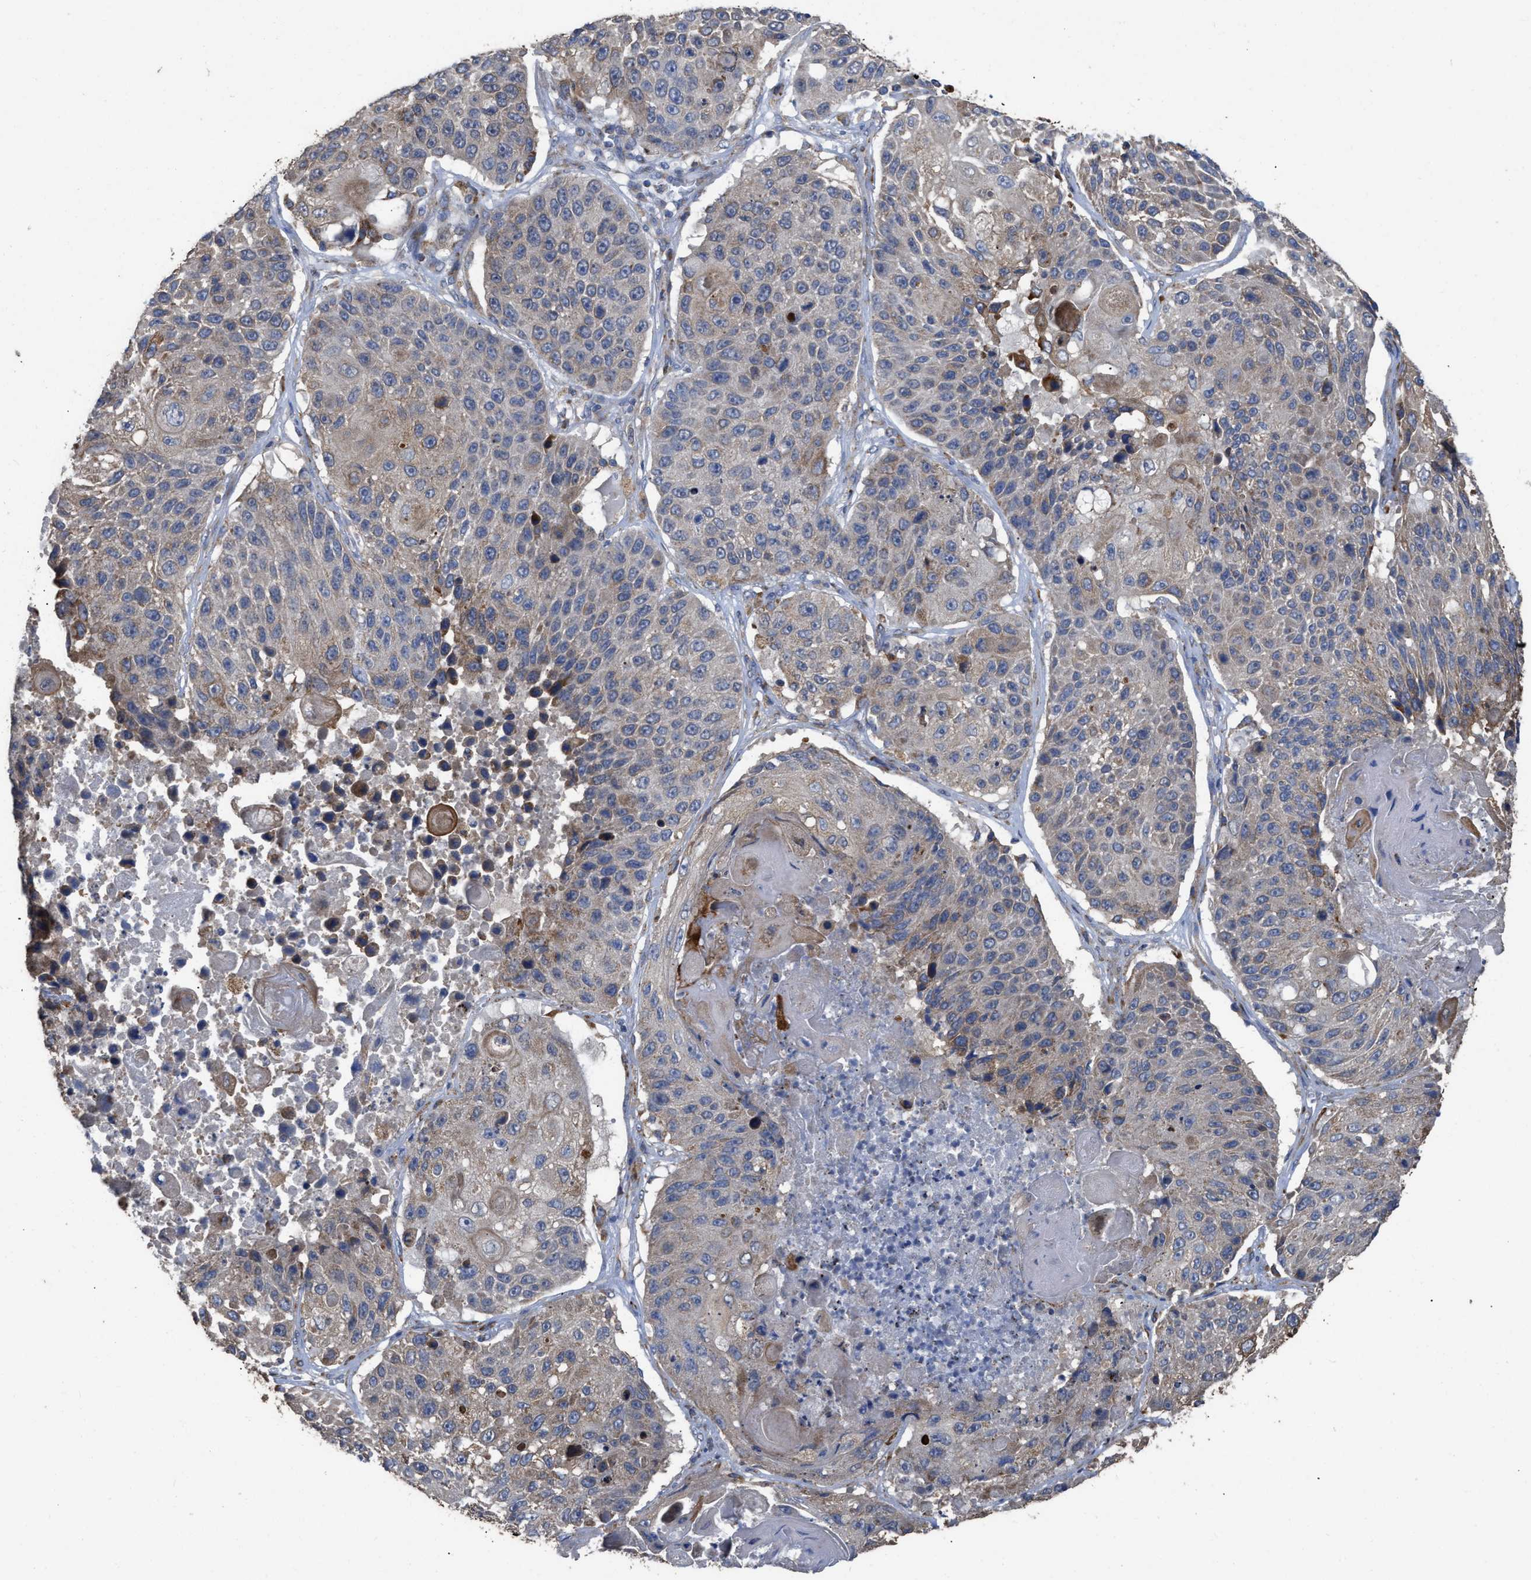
{"staining": {"intensity": "weak", "quantity": ">75%", "location": "cytoplasmic/membranous"}, "tissue": "lung cancer", "cell_type": "Tumor cells", "image_type": "cancer", "snomed": [{"axis": "morphology", "description": "Squamous cell carcinoma, NOS"}, {"axis": "topography", "description": "Lung"}], "caption": "Human lung squamous cell carcinoma stained with a protein marker shows weak staining in tumor cells.", "gene": "AK2", "patient": {"sex": "male", "age": 61}}